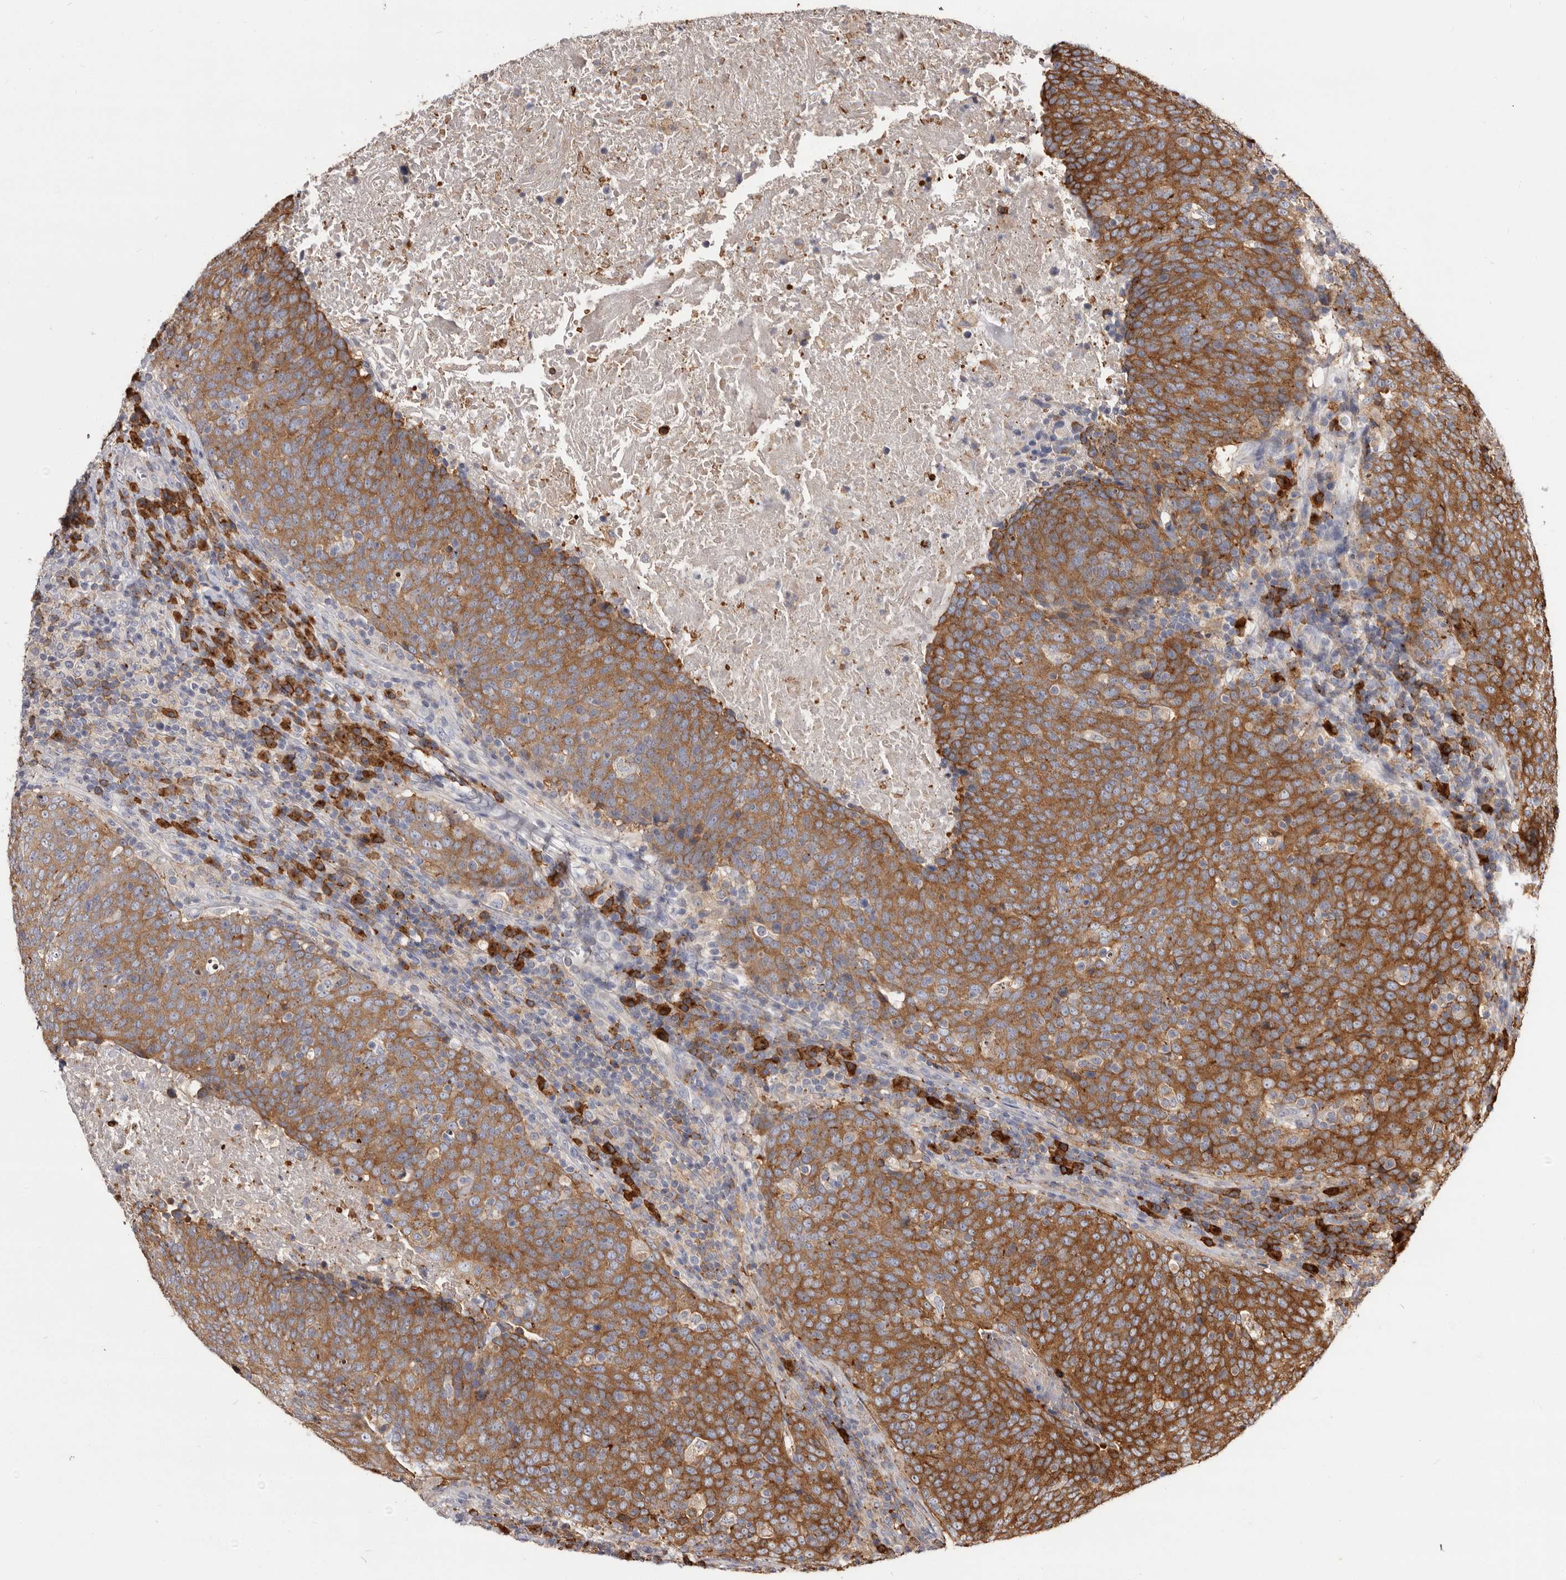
{"staining": {"intensity": "moderate", "quantity": ">75%", "location": "cytoplasmic/membranous"}, "tissue": "head and neck cancer", "cell_type": "Tumor cells", "image_type": "cancer", "snomed": [{"axis": "morphology", "description": "Squamous cell carcinoma, NOS"}, {"axis": "morphology", "description": "Squamous cell carcinoma, metastatic, NOS"}, {"axis": "topography", "description": "Lymph node"}, {"axis": "topography", "description": "Head-Neck"}], "caption": "This histopathology image reveals immunohistochemistry staining of human head and neck squamous cell carcinoma, with medium moderate cytoplasmic/membranous expression in about >75% of tumor cells.", "gene": "TPD52", "patient": {"sex": "male", "age": 62}}